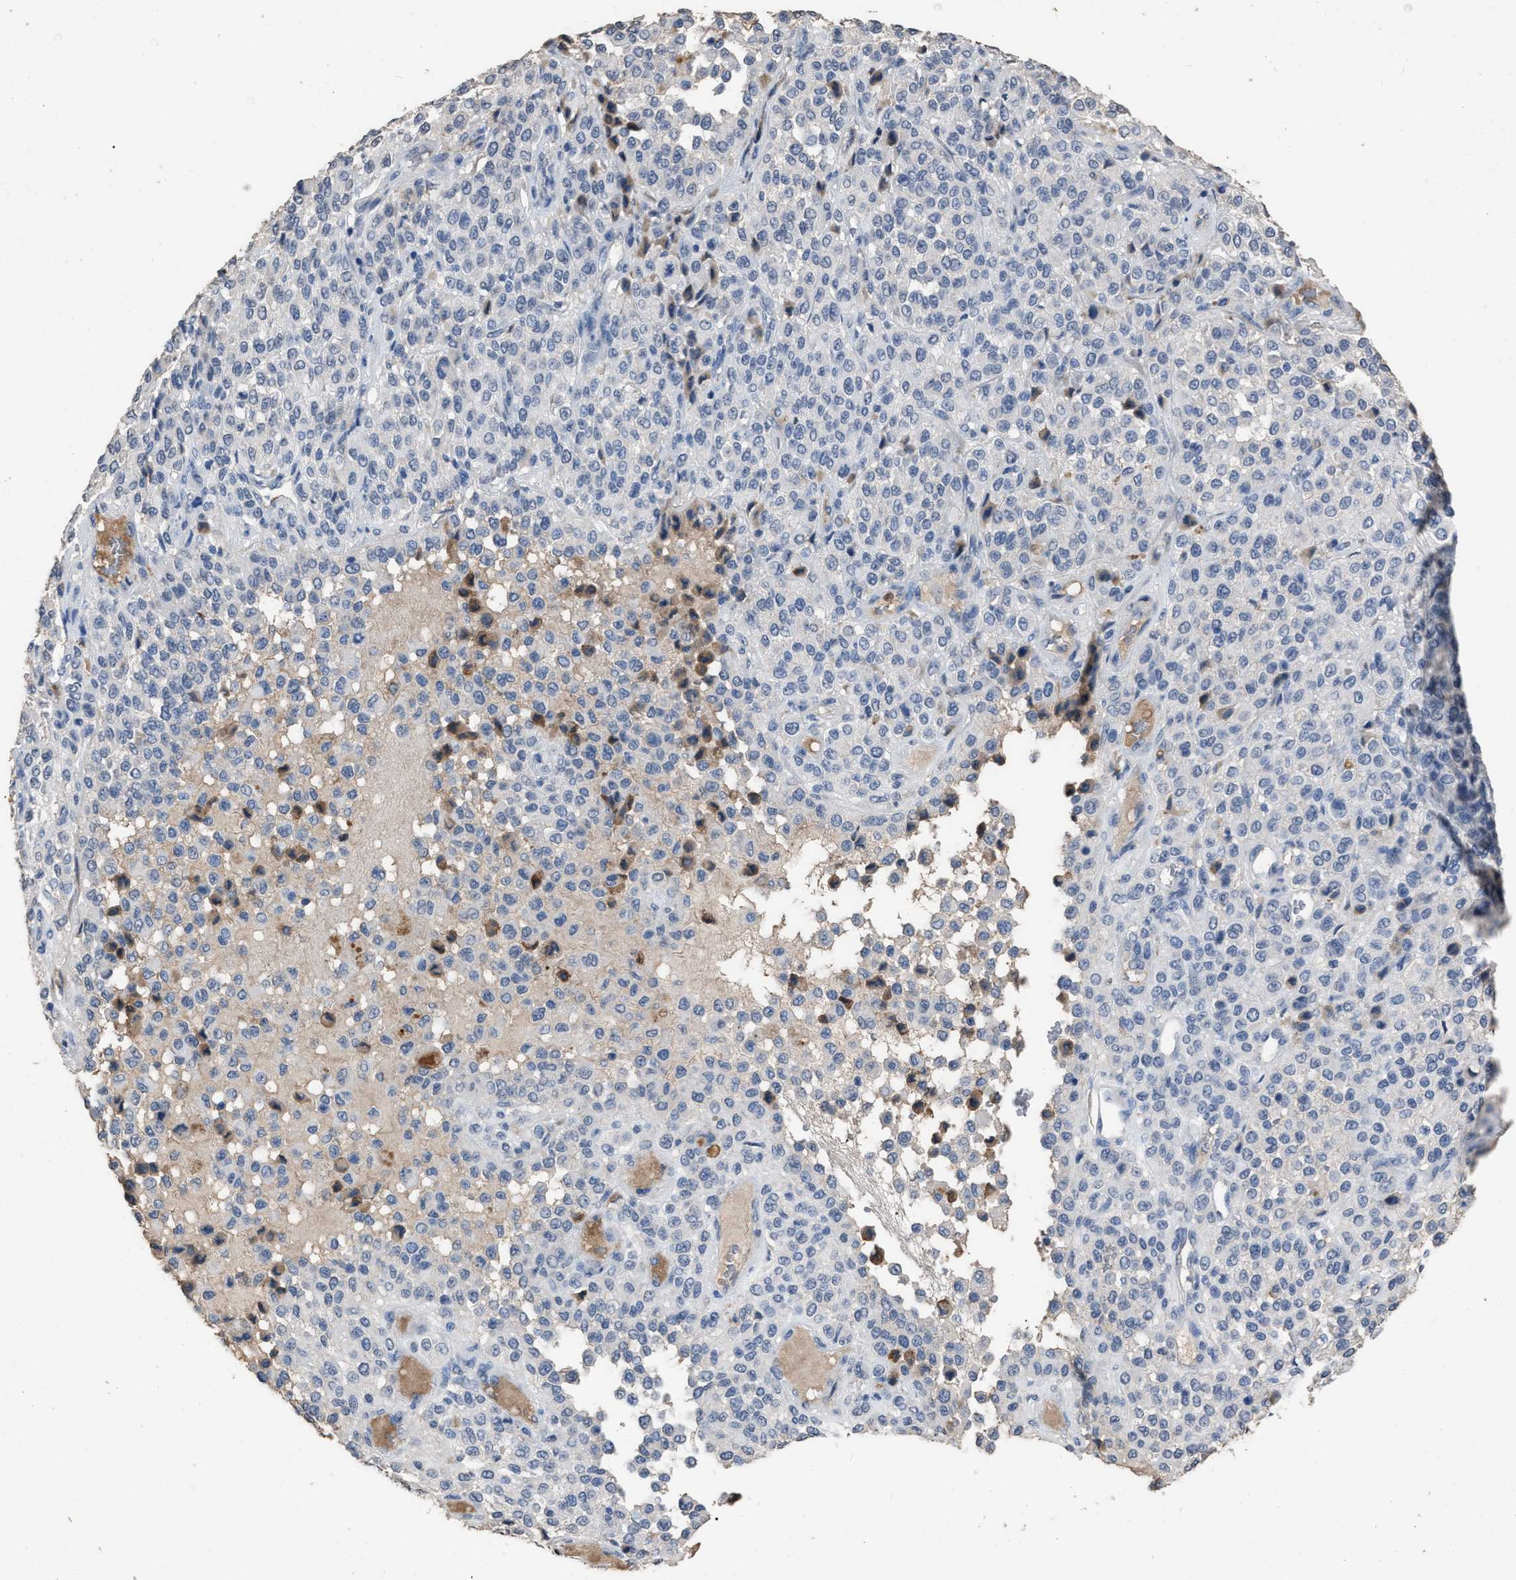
{"staining": {"intensity": "negative", "quantity": "none", "location": "none"}, "tissue": "melanoma", "cell_type": "Tumor cells", "image_type": "cancer", "snomed": [{"axis": "morphology", "description": "Malignant melanoma, Metastatic site"}, {"axis": "topography", "description": "Pancreas"}], "caption": "Tumor cells show no significant positivity in malignant melanoma (metastatic site).", "gene": "HABP2", "patient": {"sex": "female", "age": 30}}